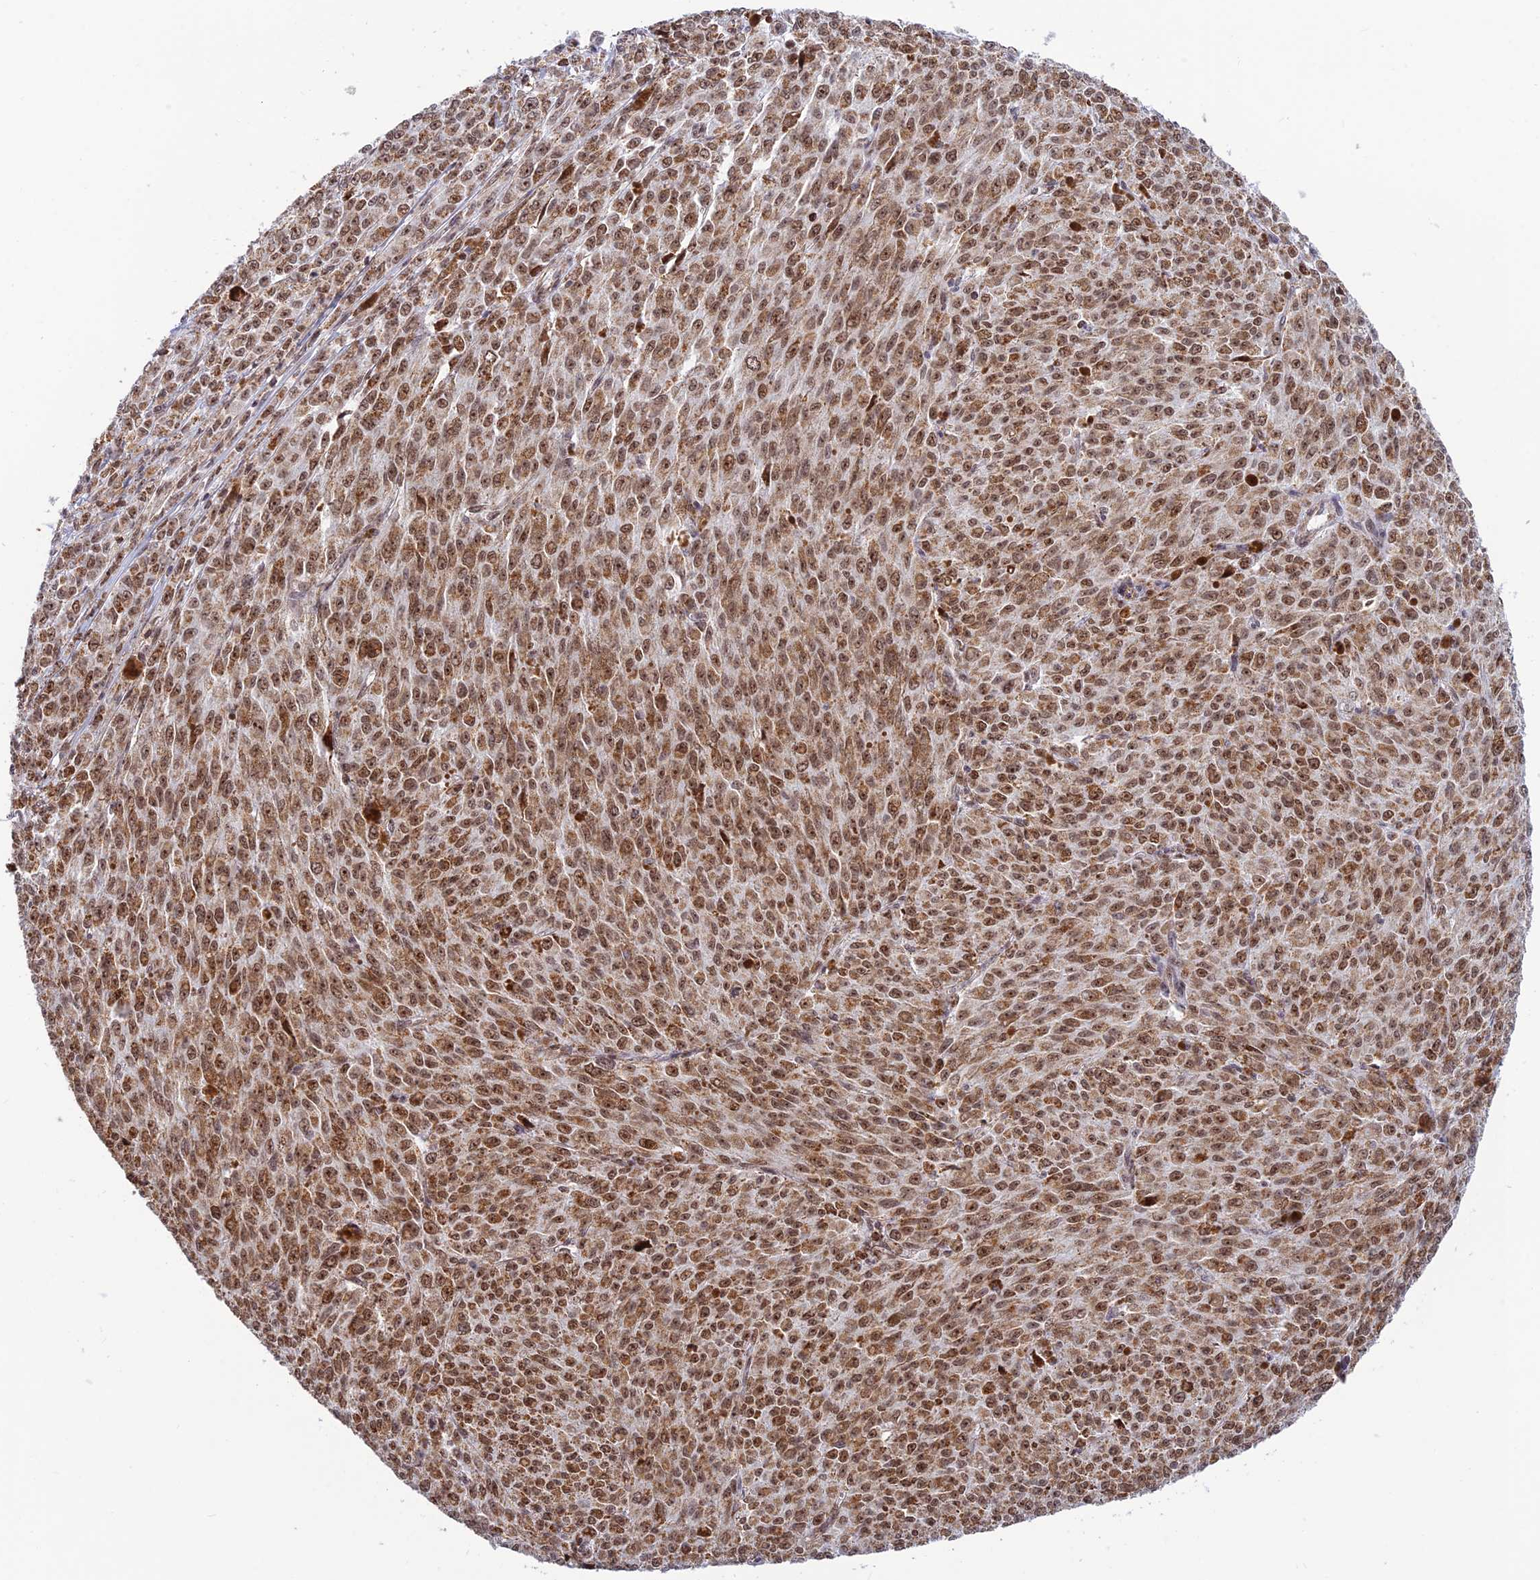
{"staining": {"intensity": "moderate", "quantity": ">75%", "location": "cytoplasmic/membranous,nuclear"}, "tissue": "melanoma", "cell_type": "Tumor cells", "image_type": "cancer", "snomed": [{"axis": "morphology", "description": "Malignant melanoma, NOS"}, {"axis": "topography", "description": "Skin"}], "caption": "Protein staining demonstrates moderate cytoplasmic/membranous and nuclear positivity in approximately >75% of tumor cells in malignant melanoma. (Brightfield microscopy of DAB IHC at high magnification).", "gene": "POLR1G", "patient": {"sex": "female", "age": 52}}